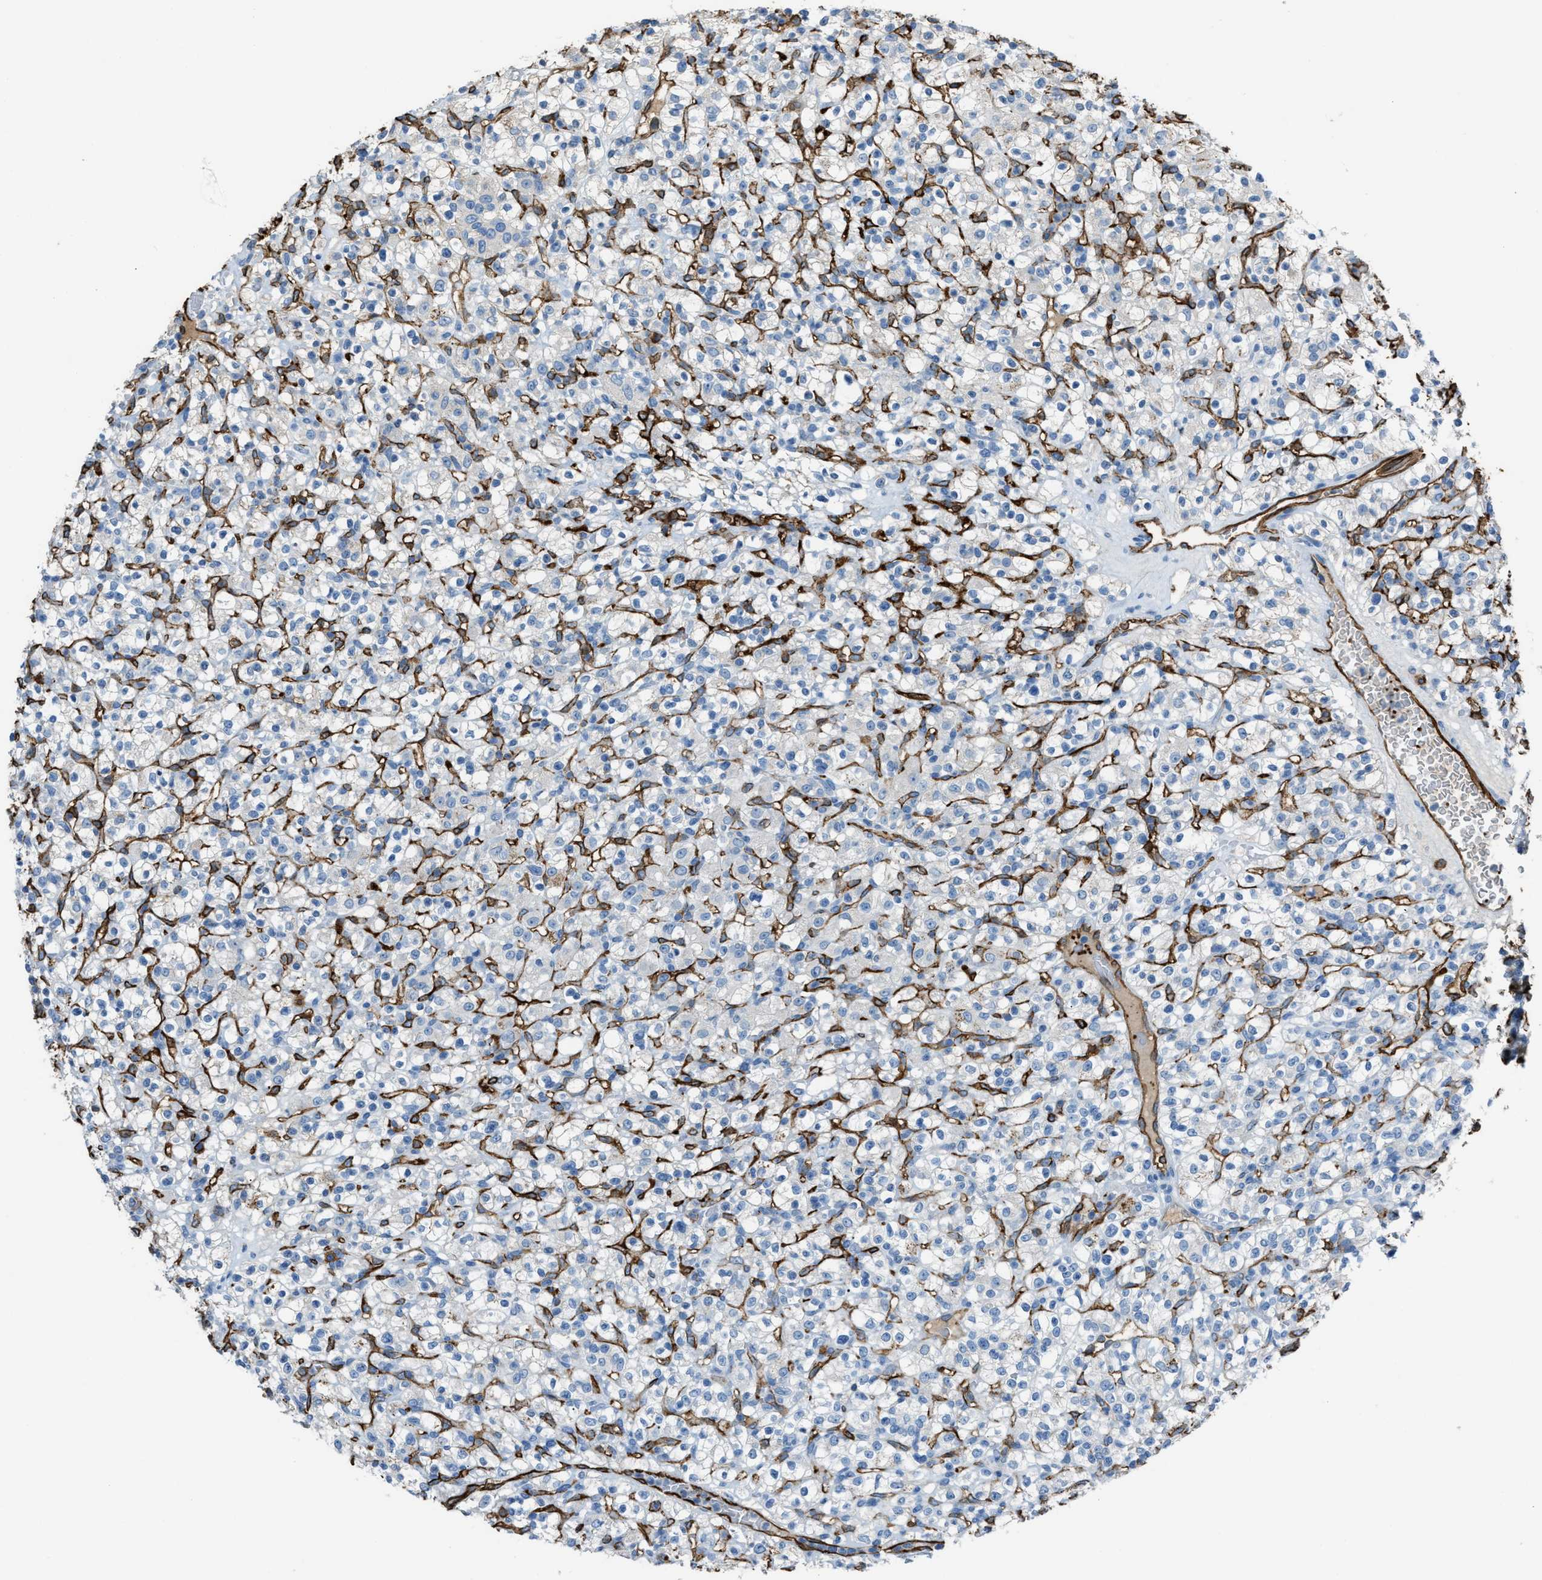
{"staining": {"intensity": "negative", "quantity": "none", "location": "none"}, "tissue": "renal cancer", "cell_type": "Tumor cells", "image_type": "cancer", "snomed": [{"axis": "morphology", "description": "Normal tissue, NOS"}, {"axis": "morphology", "description": "Adenocarcinoma, NOS"}, {"axis": "topography", "description": "Kidney"}], "caption": "Protein analysis of renal adenocarcinoma demonstrates no significant positivity in tumor cells.", "gene": "SLC22A15", "patient": {"sex": "female", "age": 72}}